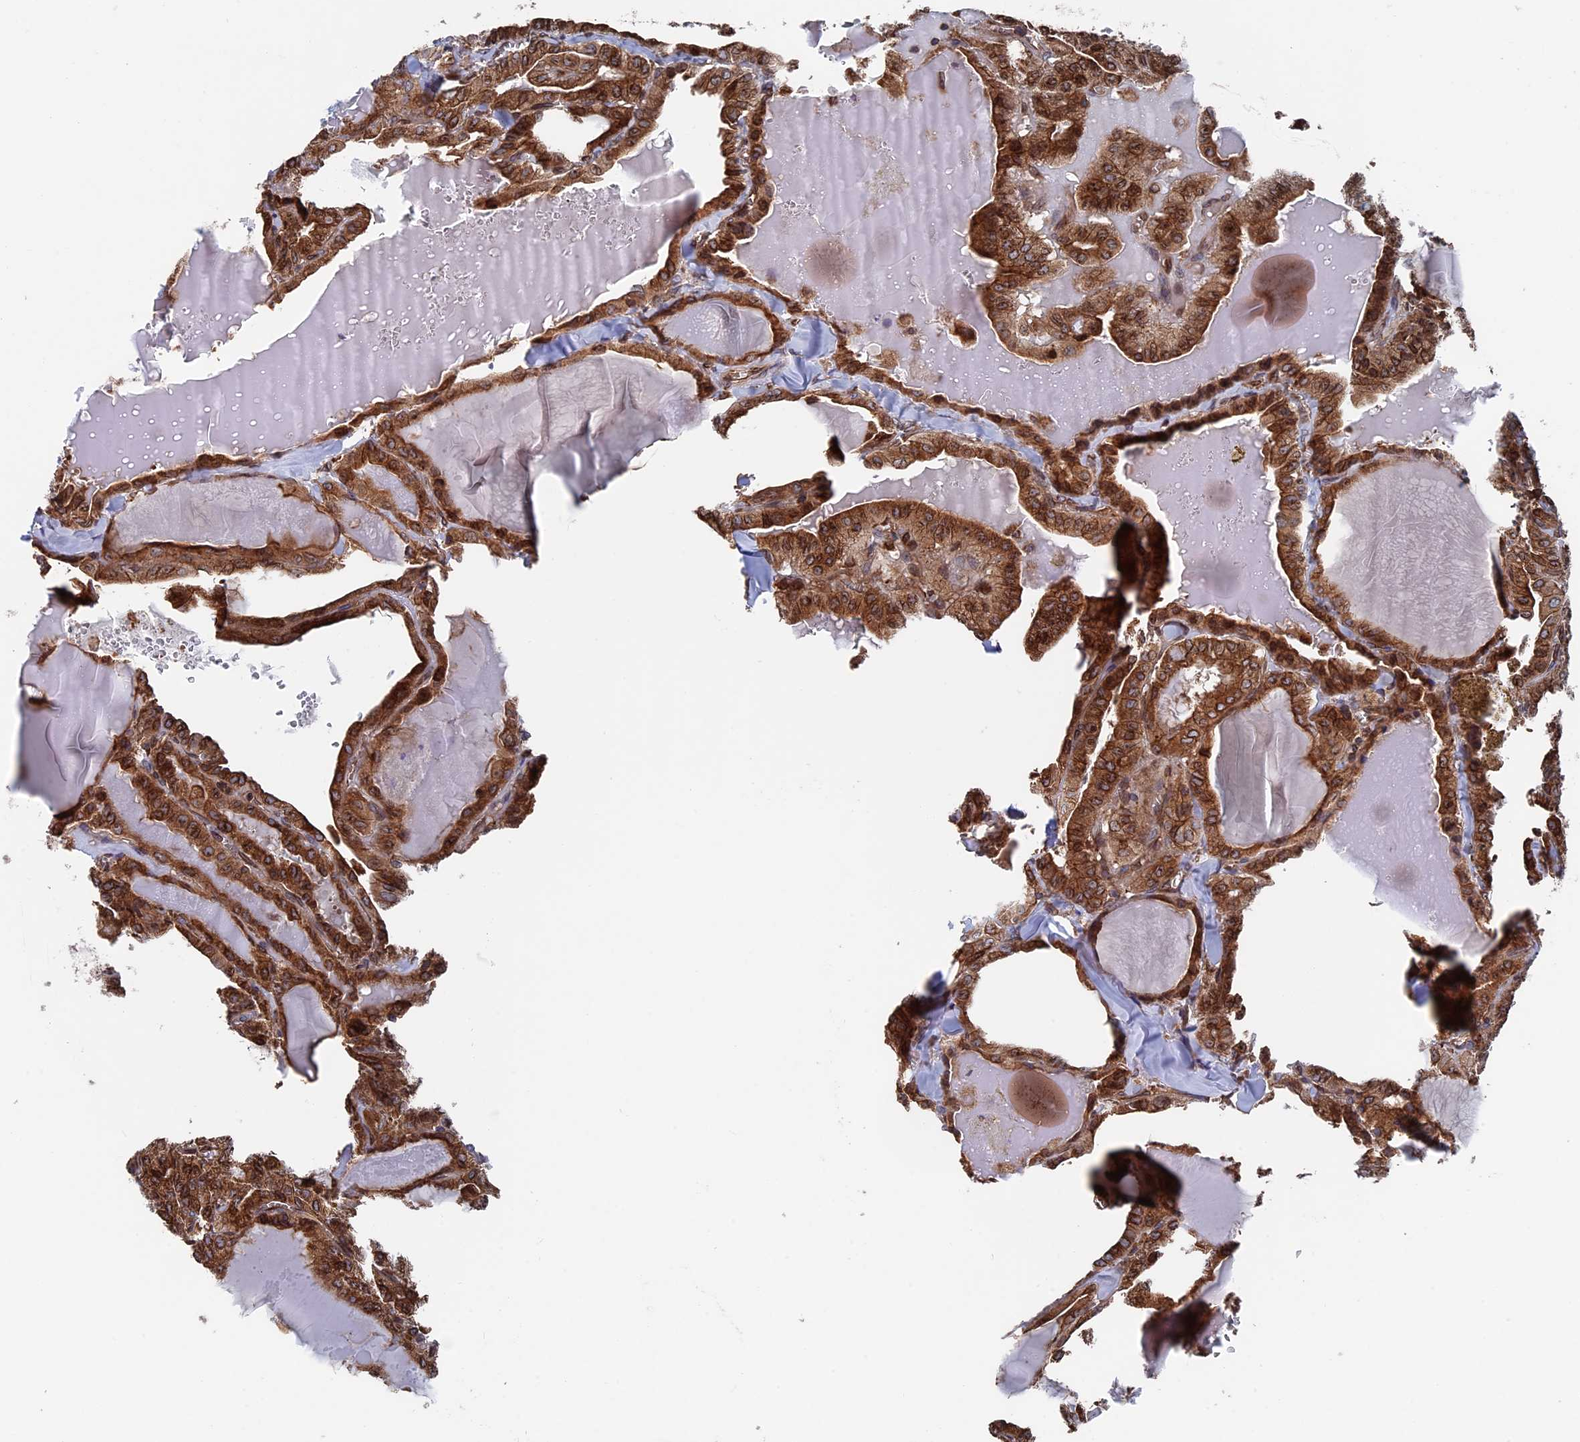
{"staining": {"intensity": "strong", "quantity": ">75%", "location": "cytoplasmic/membranous"}, "tissue": "thyroid cancer", "cell_type": "Tumor cells", "image_type": "cancer", "snomed": [{"axis": "morphology", "description": "Papillary adenocarcinoma, NOS"}, {"axis": "topography", "description": "Thyroid gland"}], "caption": "Thyroid cancer (papillary adenocarcinoma) stained with a brown dye demonstrates strong cytoplasmic/membranous positive staining in about >75% of tumor cells.", "gene": "RPUSD1", "patient": {"sex": "male", "age": 52}}